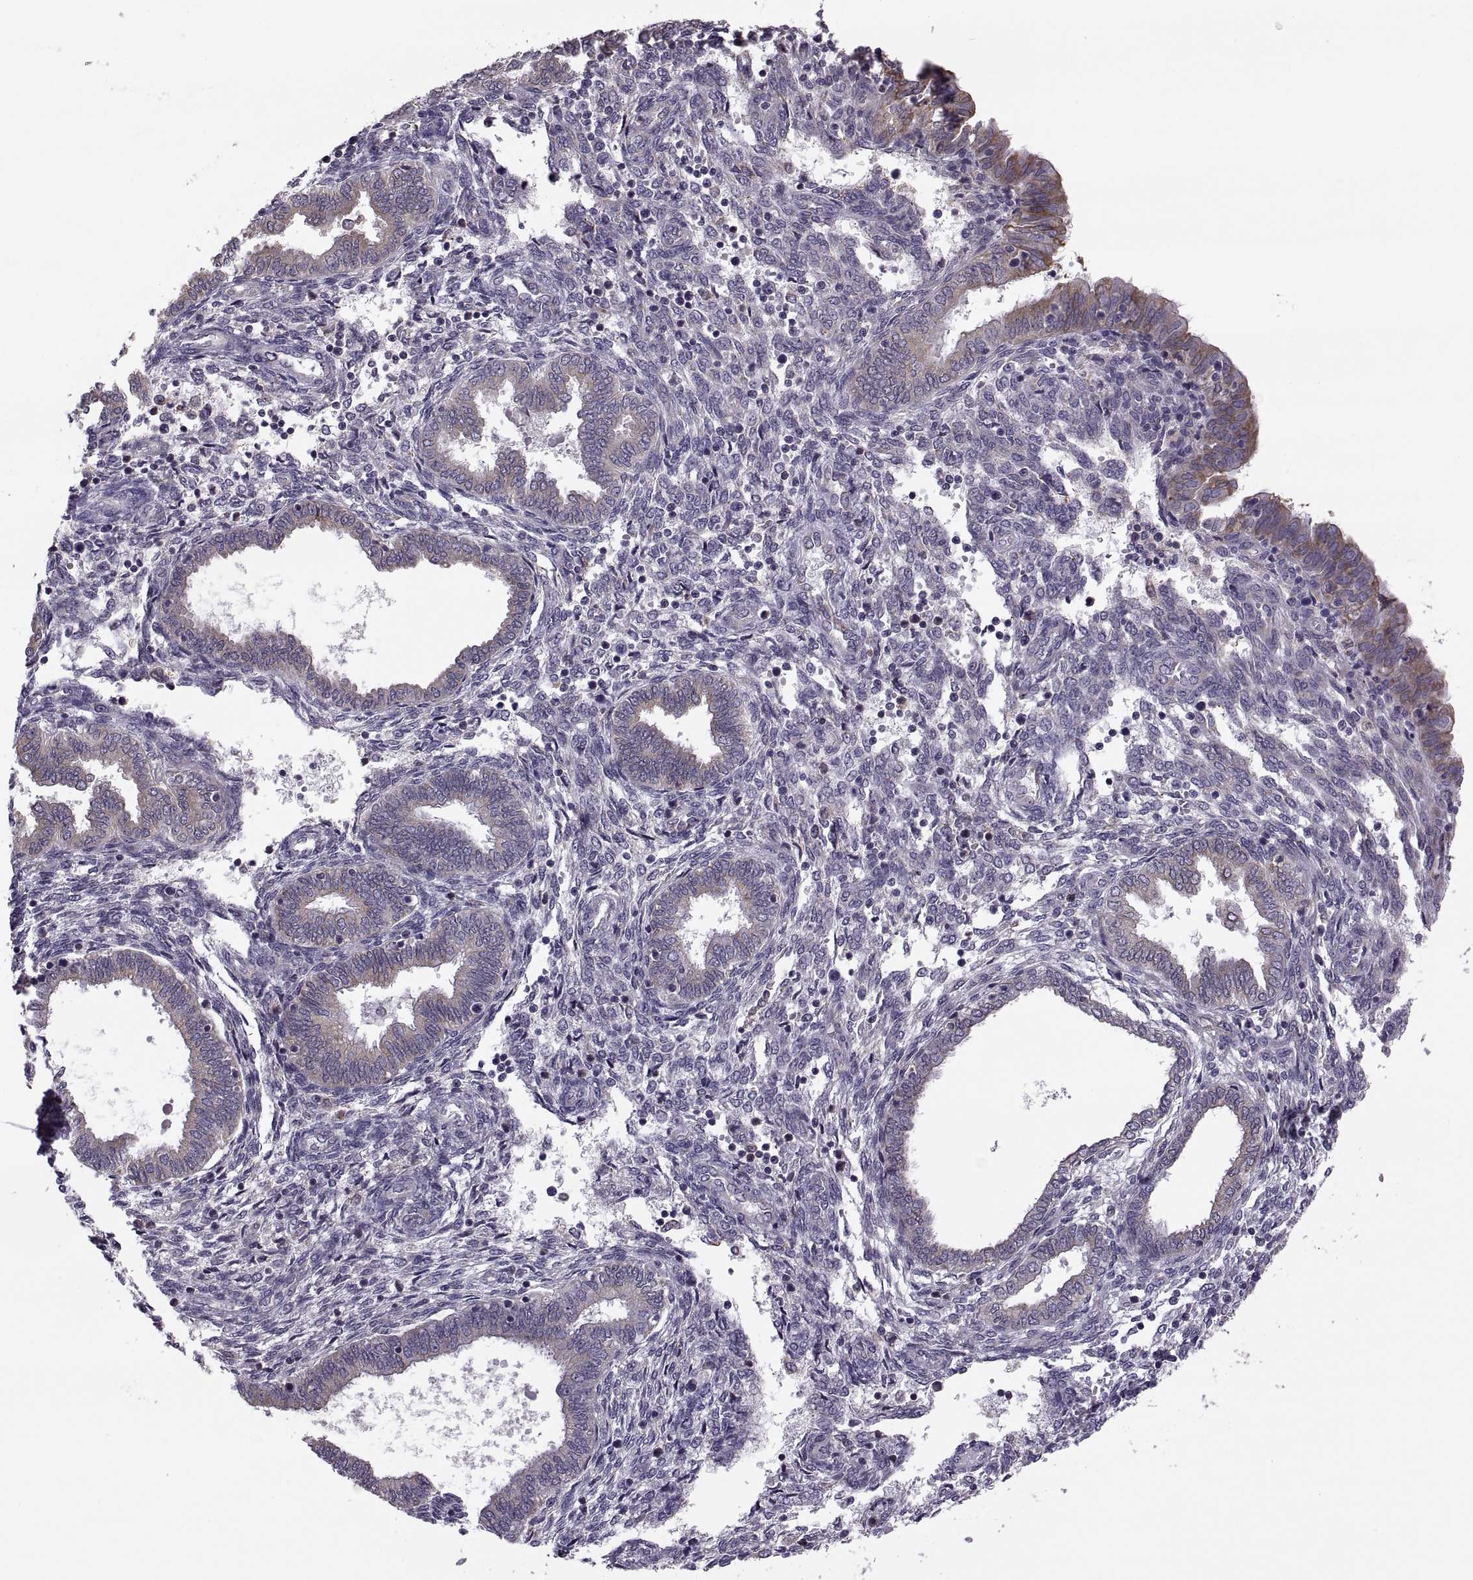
{"staining": {"intensity": "negative", "quantity": "none", "location": "none"}, "tissue": "endometrium", "cell_type": "Cells in endometrial stroma", "image_type": "normal", "snomed": [{"axis": "morphology", "description": "Normal tissue, NOS"}, {"axis": "topography", "description": "Endometrium"}], "caption": "A high-resolution micrograph shows immunohistochemistry staining of unremarkable endometrium, which exhibits no significant positivity in cells in endometrial stroma. (Stains: DAB immunohistochemistry with hematoxylin counter stain, Microscopy: brightfield microscopy at high magnification).", "gene": "LETM2", "patient": {"sex": "female", "age": 42}}